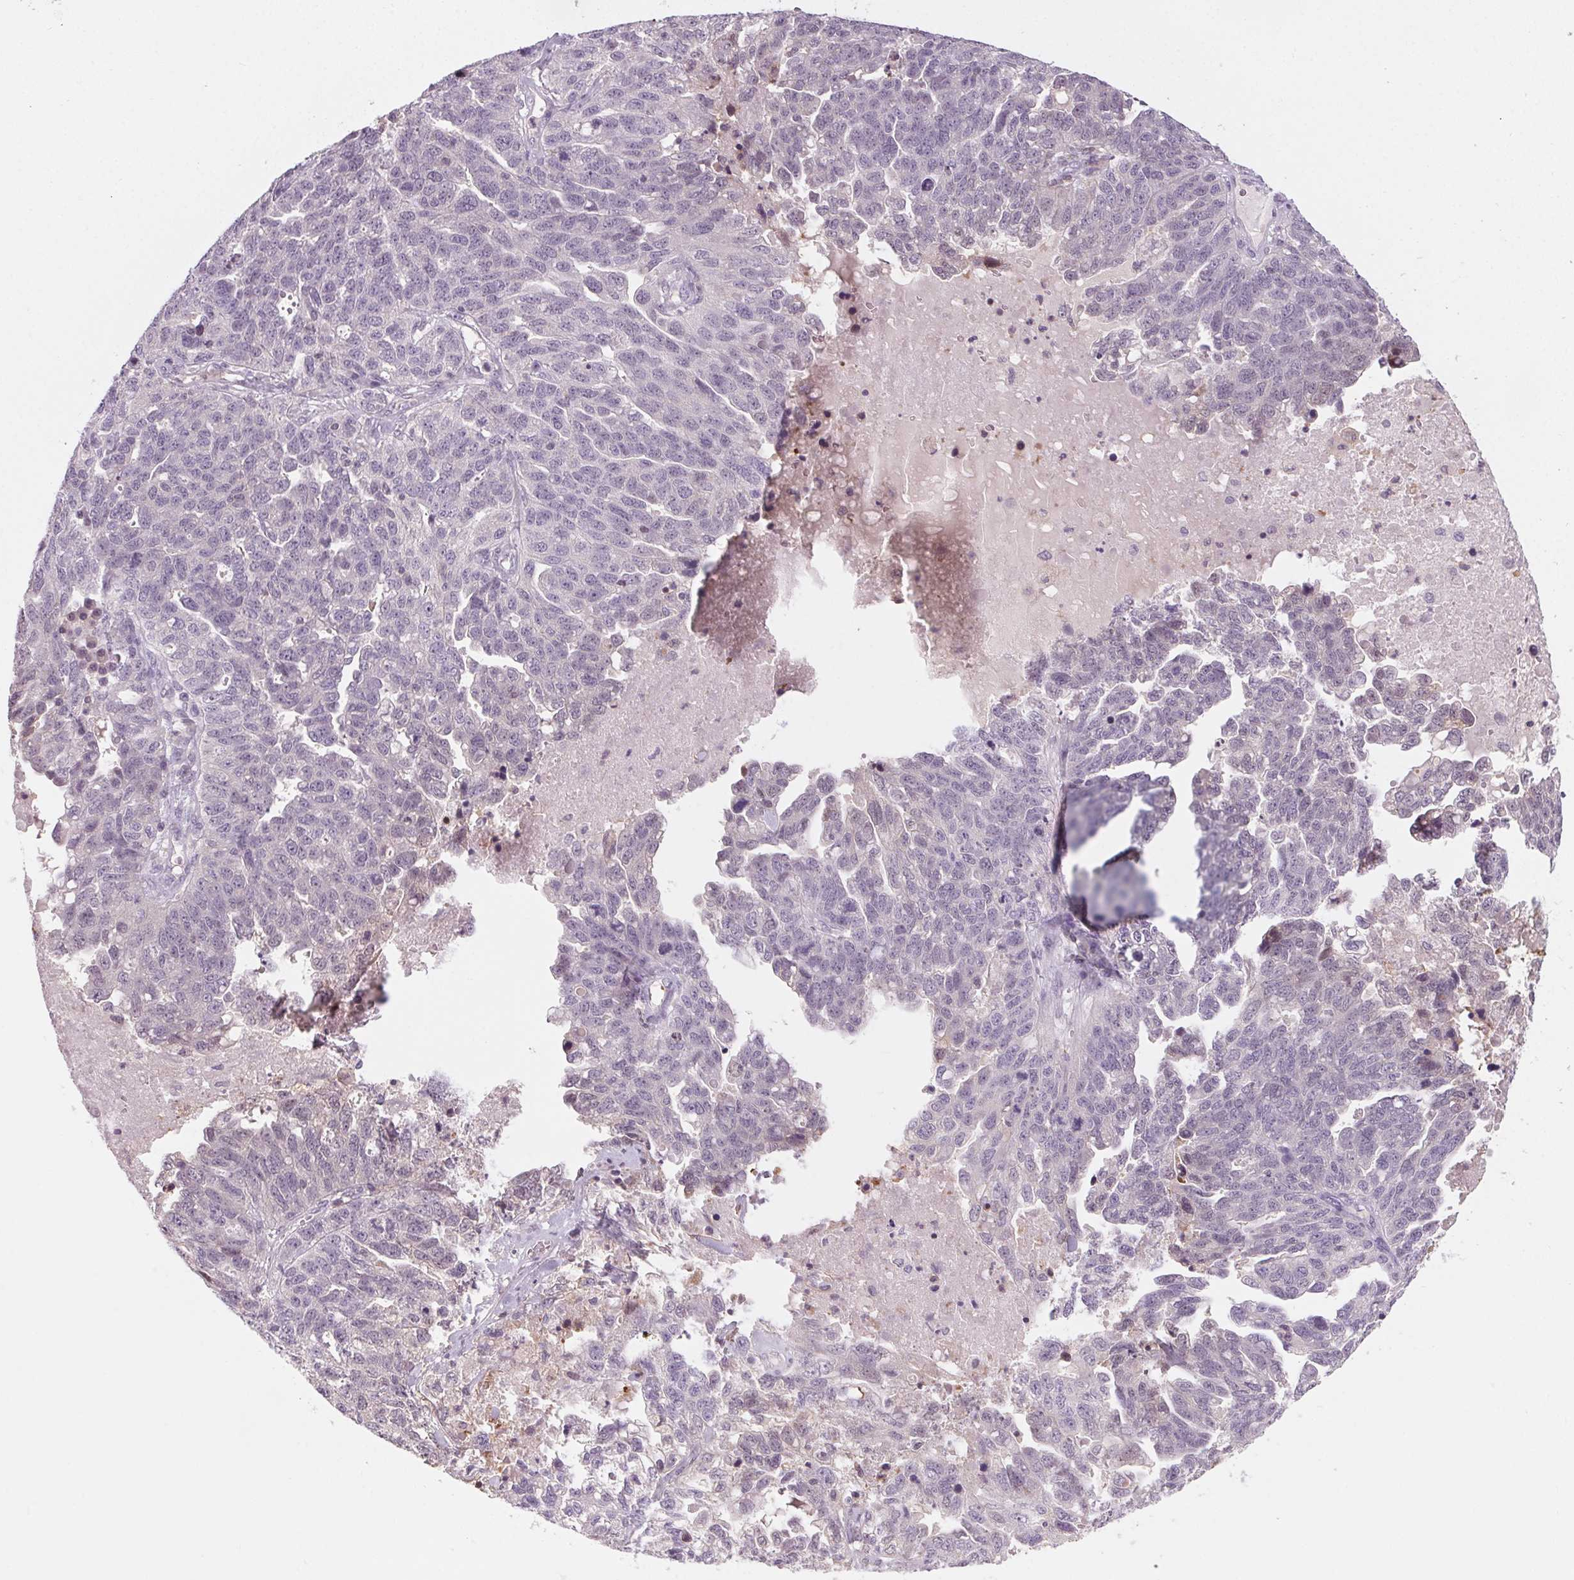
{"staining": {"intensity": "negative", "quantity": "none", "location": "none"}, "tissue": "ovarian cancer", "cell_type": "Tumor cells", "image_type": "cancer", "snomed": [{"axis": "morphology", "description": "Cystadenocarcinoma, serous, NOS"}, {"axis": "topography", "description": "Ovary"}], "caption": "There is no significant expression in tumor cells of ovarian cancer (serous cystadenocarcinoma).", "gene": "HHLA2", "patient": {"sex": "female", "age": 71}}